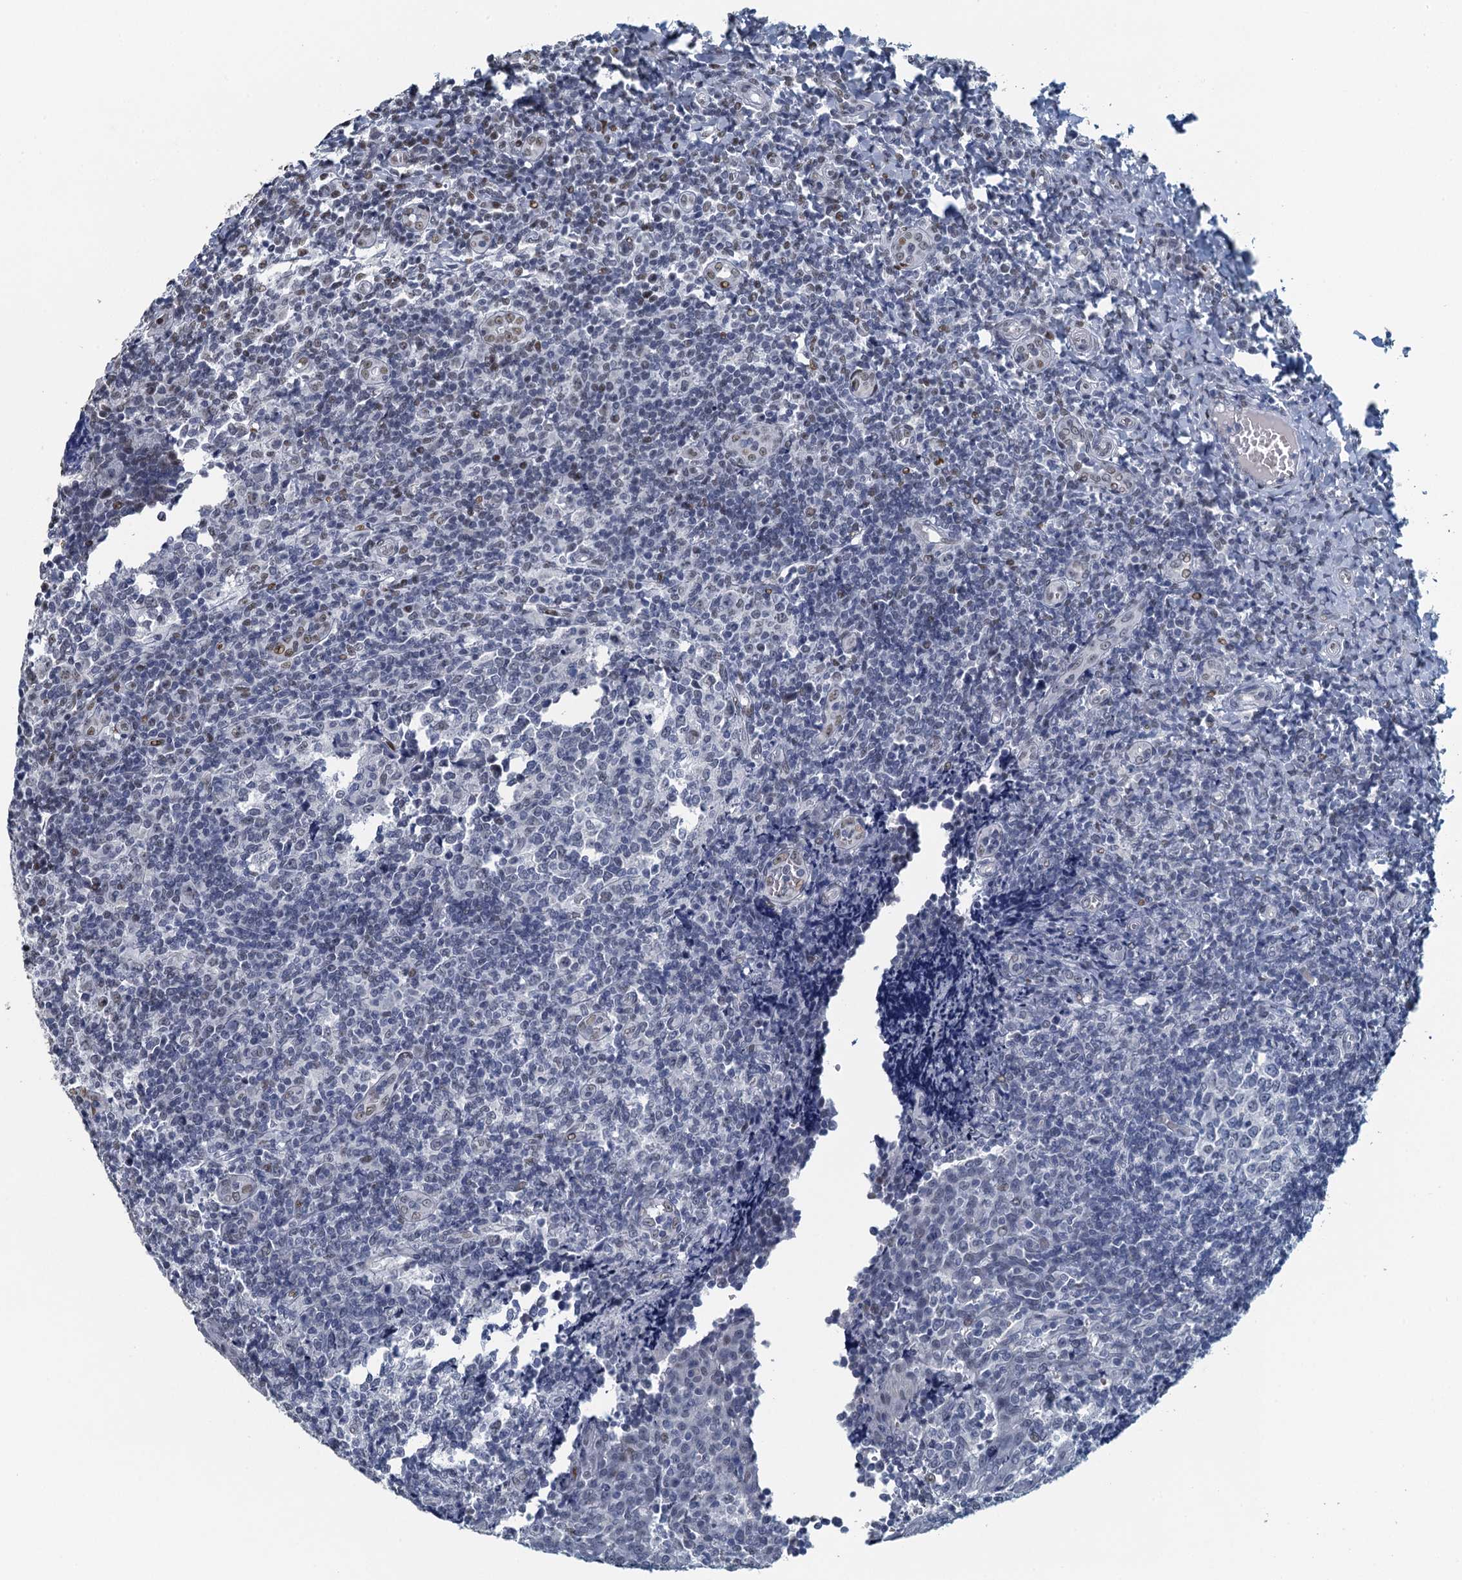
{"staining": {"intensity": "negative", "quantity": "none", "location": "none"}, "tissue": "tonsil", "cell_type": "Germinal center cells", "image_type": "normal", "snomed": [{"axis": "morphology", "description": "Normal tissue, NOS"}, {"axis": "topography", "description": "Tonsil"}], "caption": "This is an immunohistochemistry (IHC) image of normal tonsil. There is no expression in germinal center cells.", "gene": "TTLL9", "patient": {"sex": "female", "age": 19}}